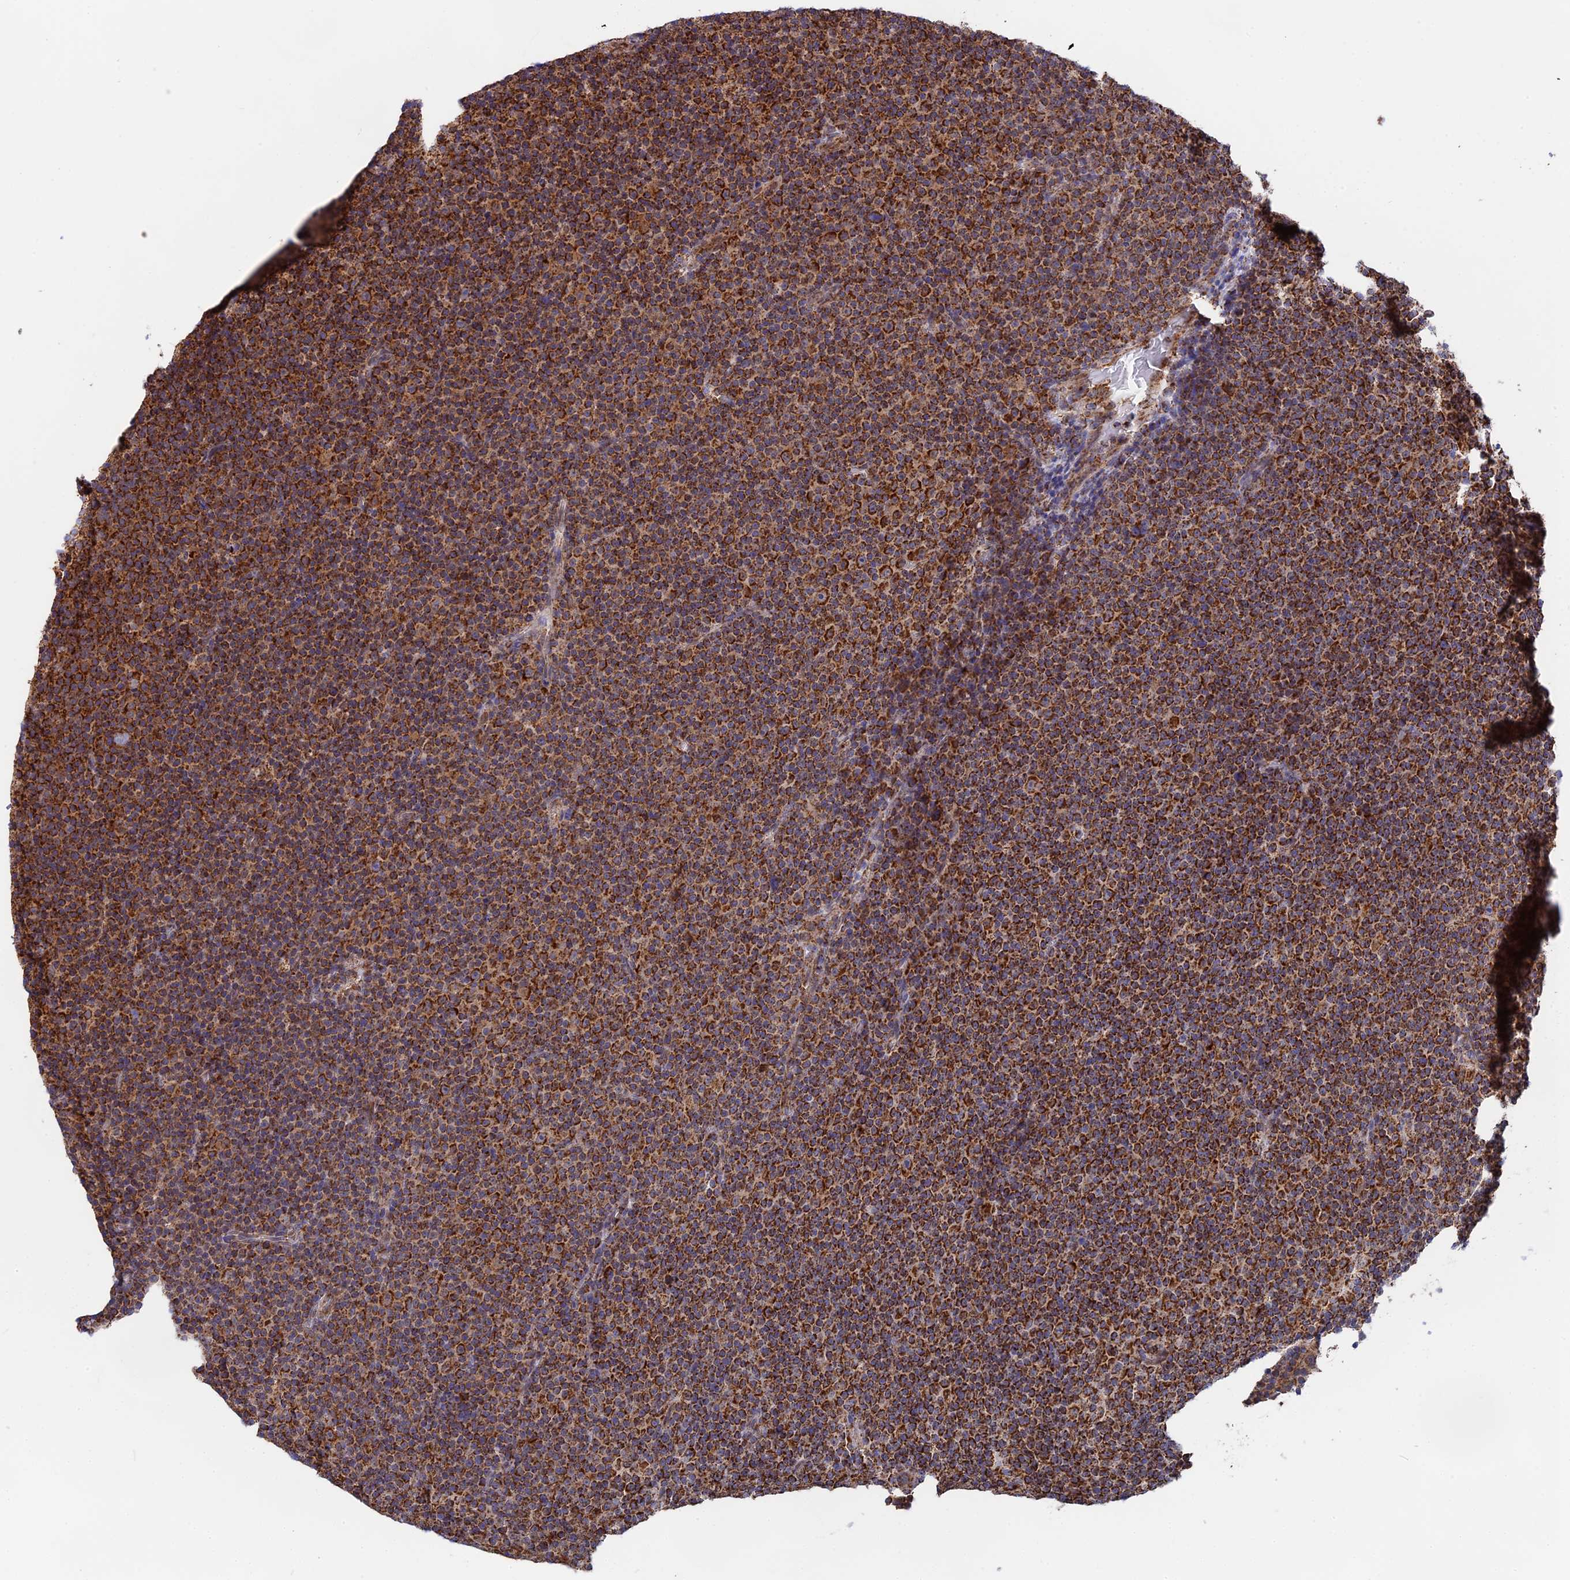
{"staining": {"intensity": "strong", "quantity": ">75%", "location": "cytoplasmic/membranous"}, "tissue": "lymphoma", "cell_type": "Tumor cells", "image_type": "cancer", "snomed": [{"axis": "morphology", "description": "Malignant lymphoma, non-Hodgkin's type, Low grade"}, {"axis": "topography", "description": "Lymph node"}], "caption": "Approximately >75% of tumor cells in malignant lymphoma, non-Hodgkin's type (low-grade) exhibit strong cytoplasmic/membranous protein staining as visualized by brown immunohistochemical staining.", "gene": "CDC16", "patient": {"sex": "female", "age": 67}}